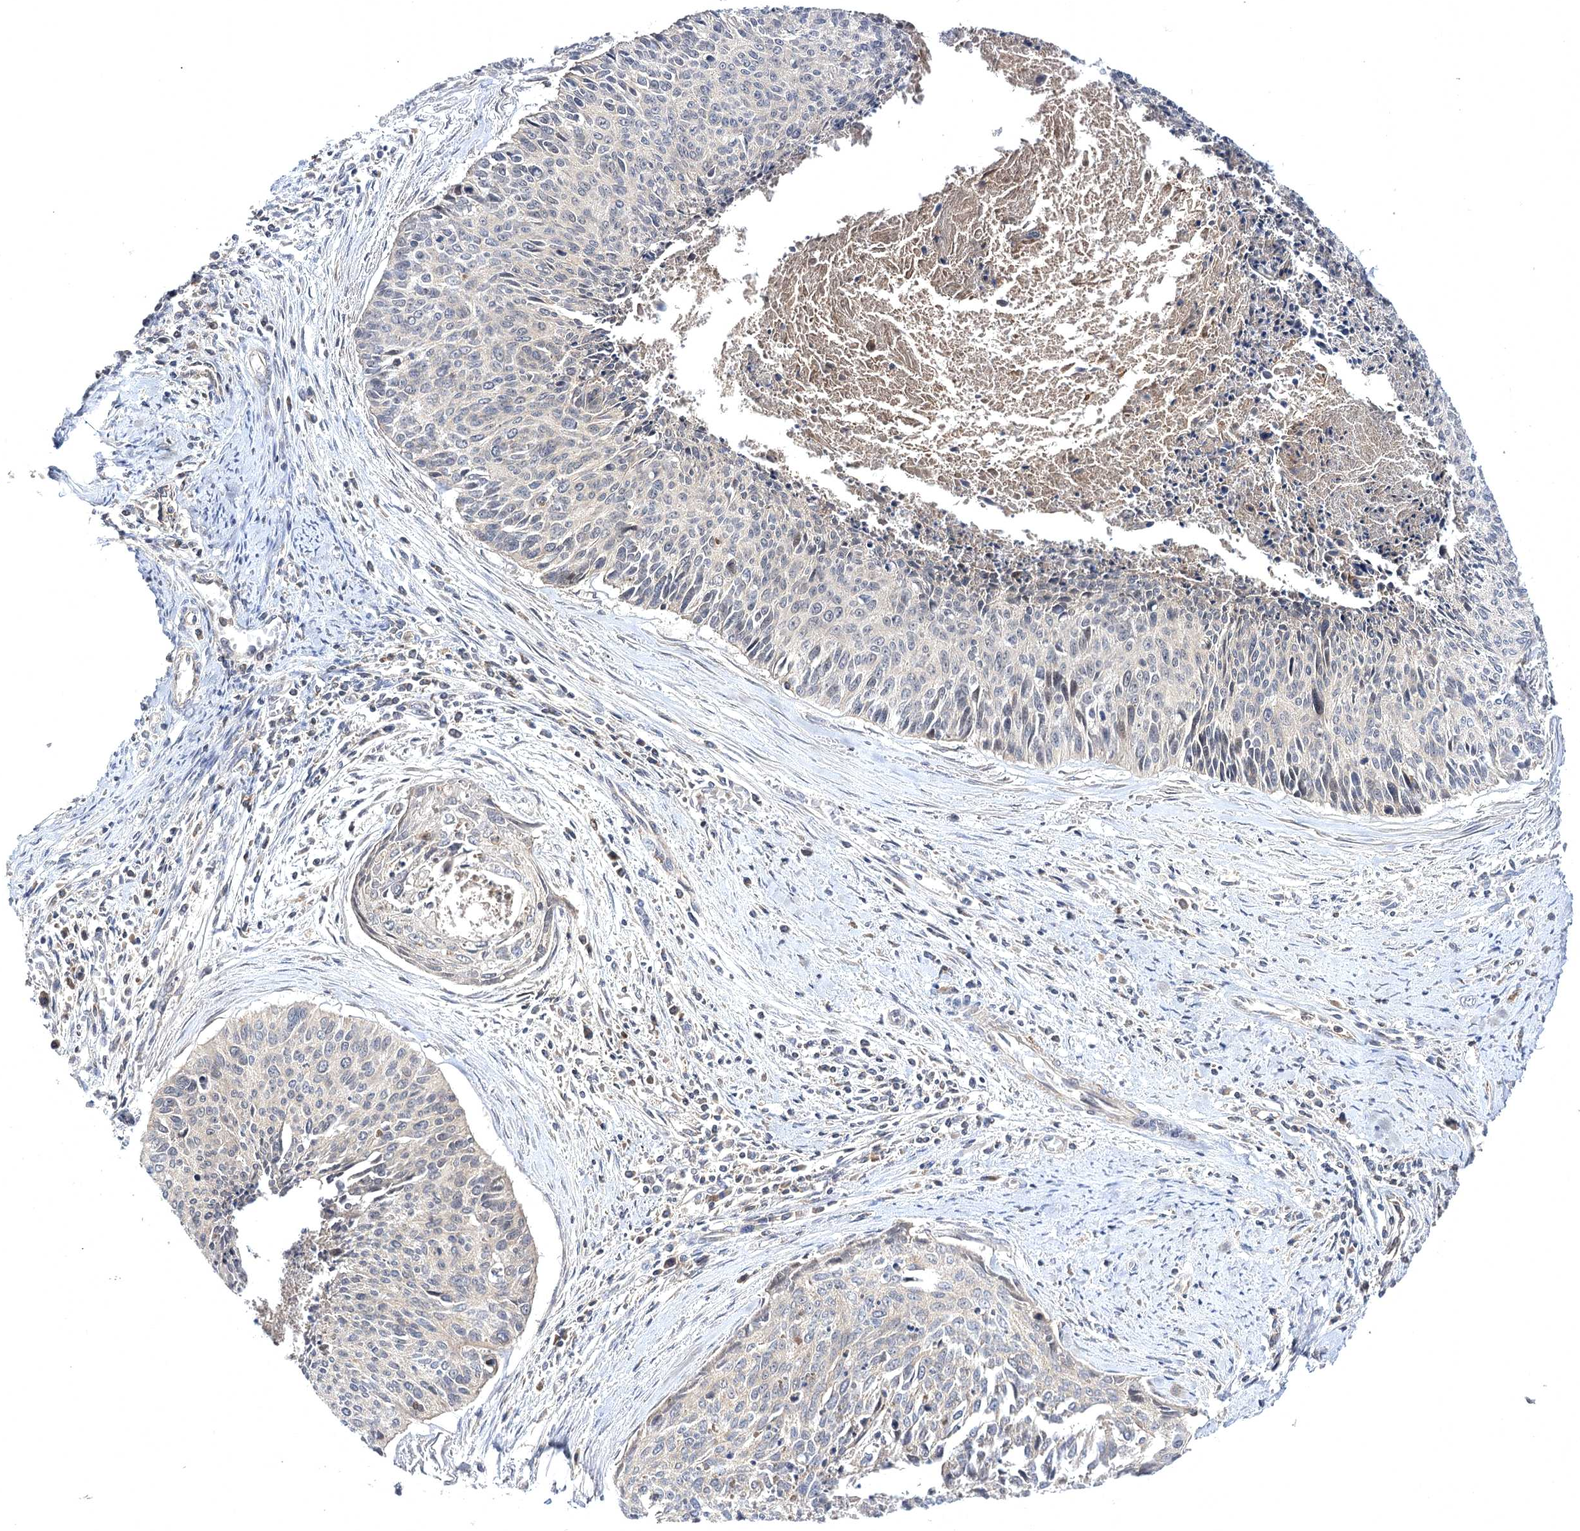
{"staining": {"intensity": "negative", "quantity": "none", "location": "none"}, "tissue": "cervical cancer", "cell_type": "Tumor cells", "image_type": "cancer", "snomed": [{"axis": "morphology", "description": "Squamous cell carcinoma, NOS"}, {"axis": "topography", "description": "Cervix"}], "caption": "Protein analysis of cervical squamous cell carcinoma exhibits no significant expression in tumor cells.", "gene": "BCR", "patient": {"sex": "female", "age": 55}}